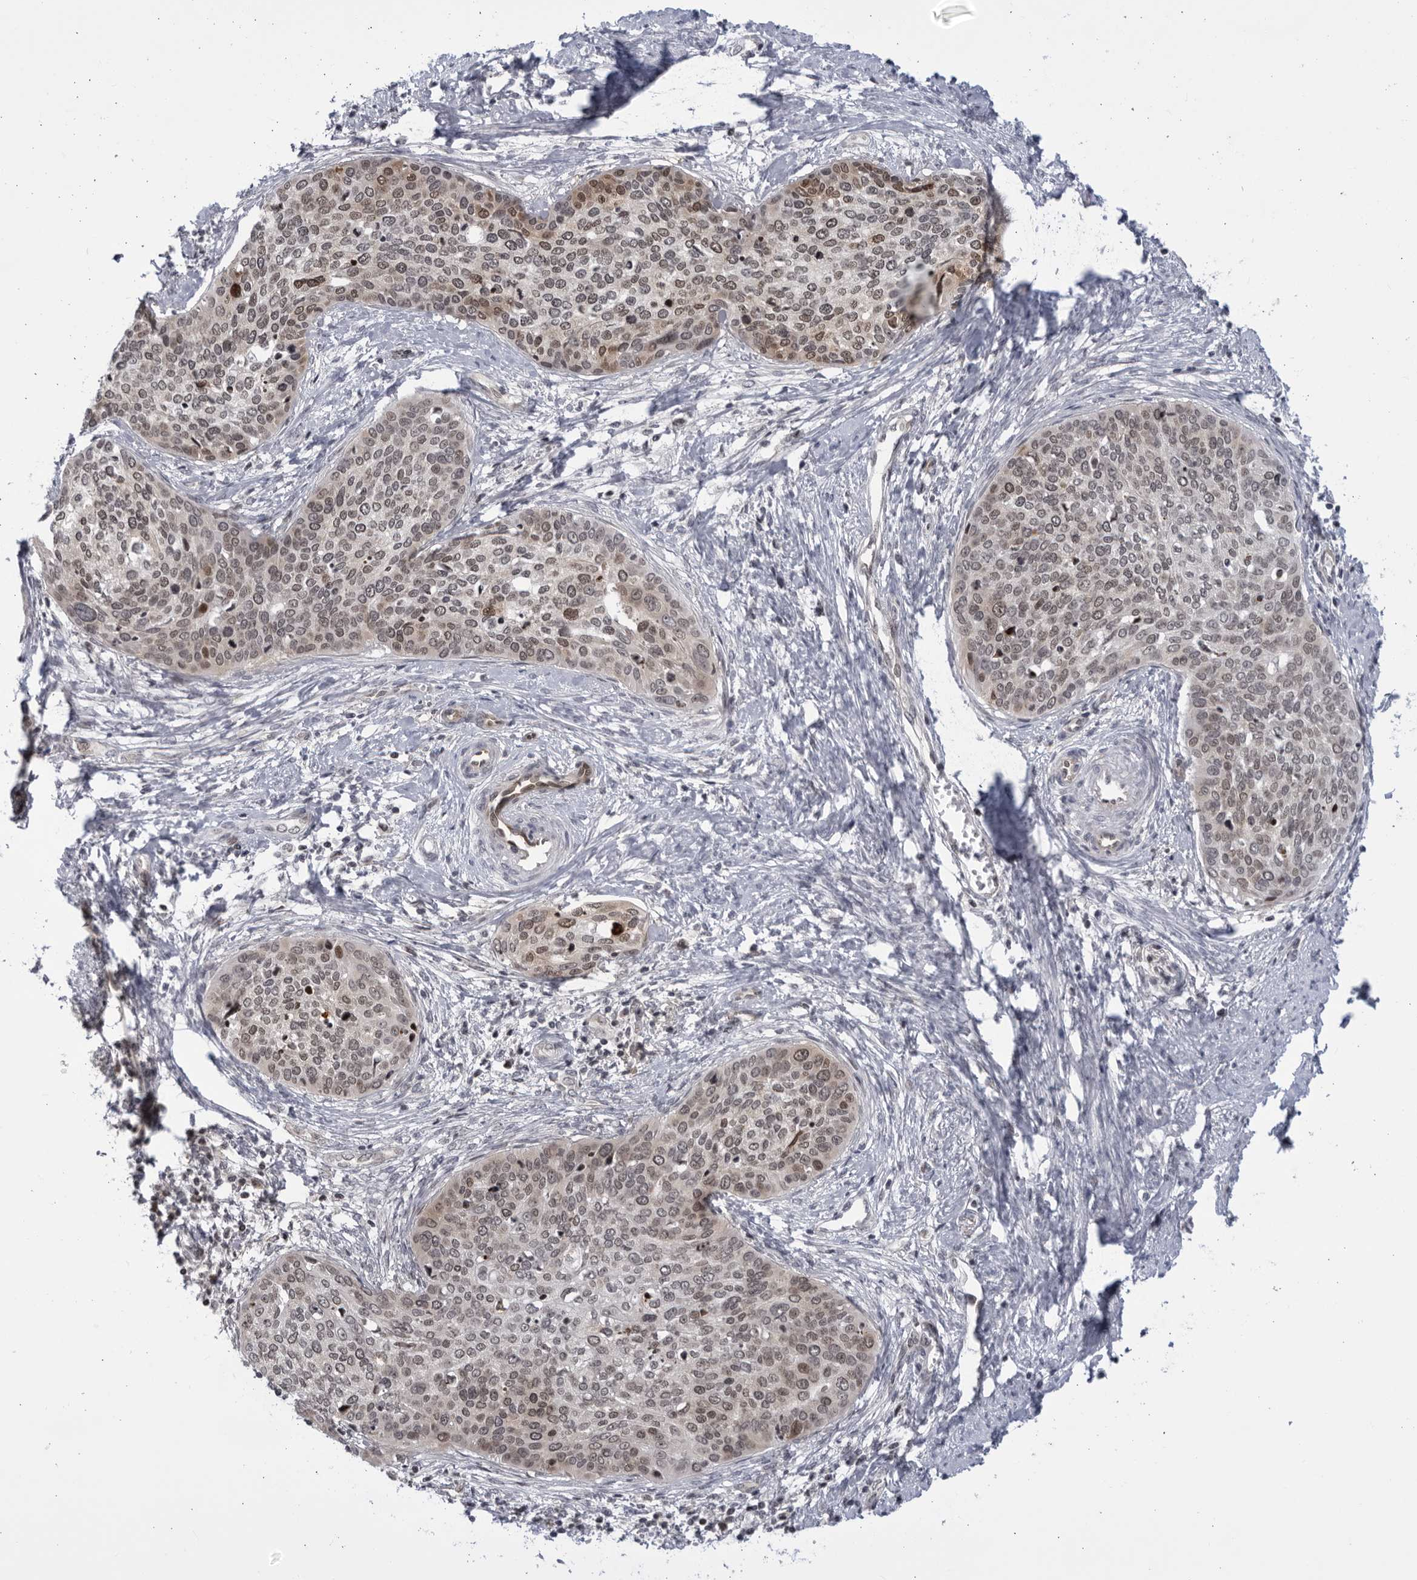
{"staining": {"intensity": "moderate", "quantity": "25%-75%", "location": "nuclear"}, "tissue": "cervical cancer", "cell_type": "Tumor cells", "image_type": "cancer", "snomed": [{"axis": "morphology", "description": "Squamous cell carcinoma, NOS"}, {"axis": "topography", "description": "Cervix"}], "caption": "There is medium levels of moderate nuclear positivity in tumor cells of cervical cancer (squamous cell carcinoma), as demonstrated by immunohistochemical staining (brown color).", "gene": "ITGB3BP", "patient": {"sex": "female", "age": 37}}